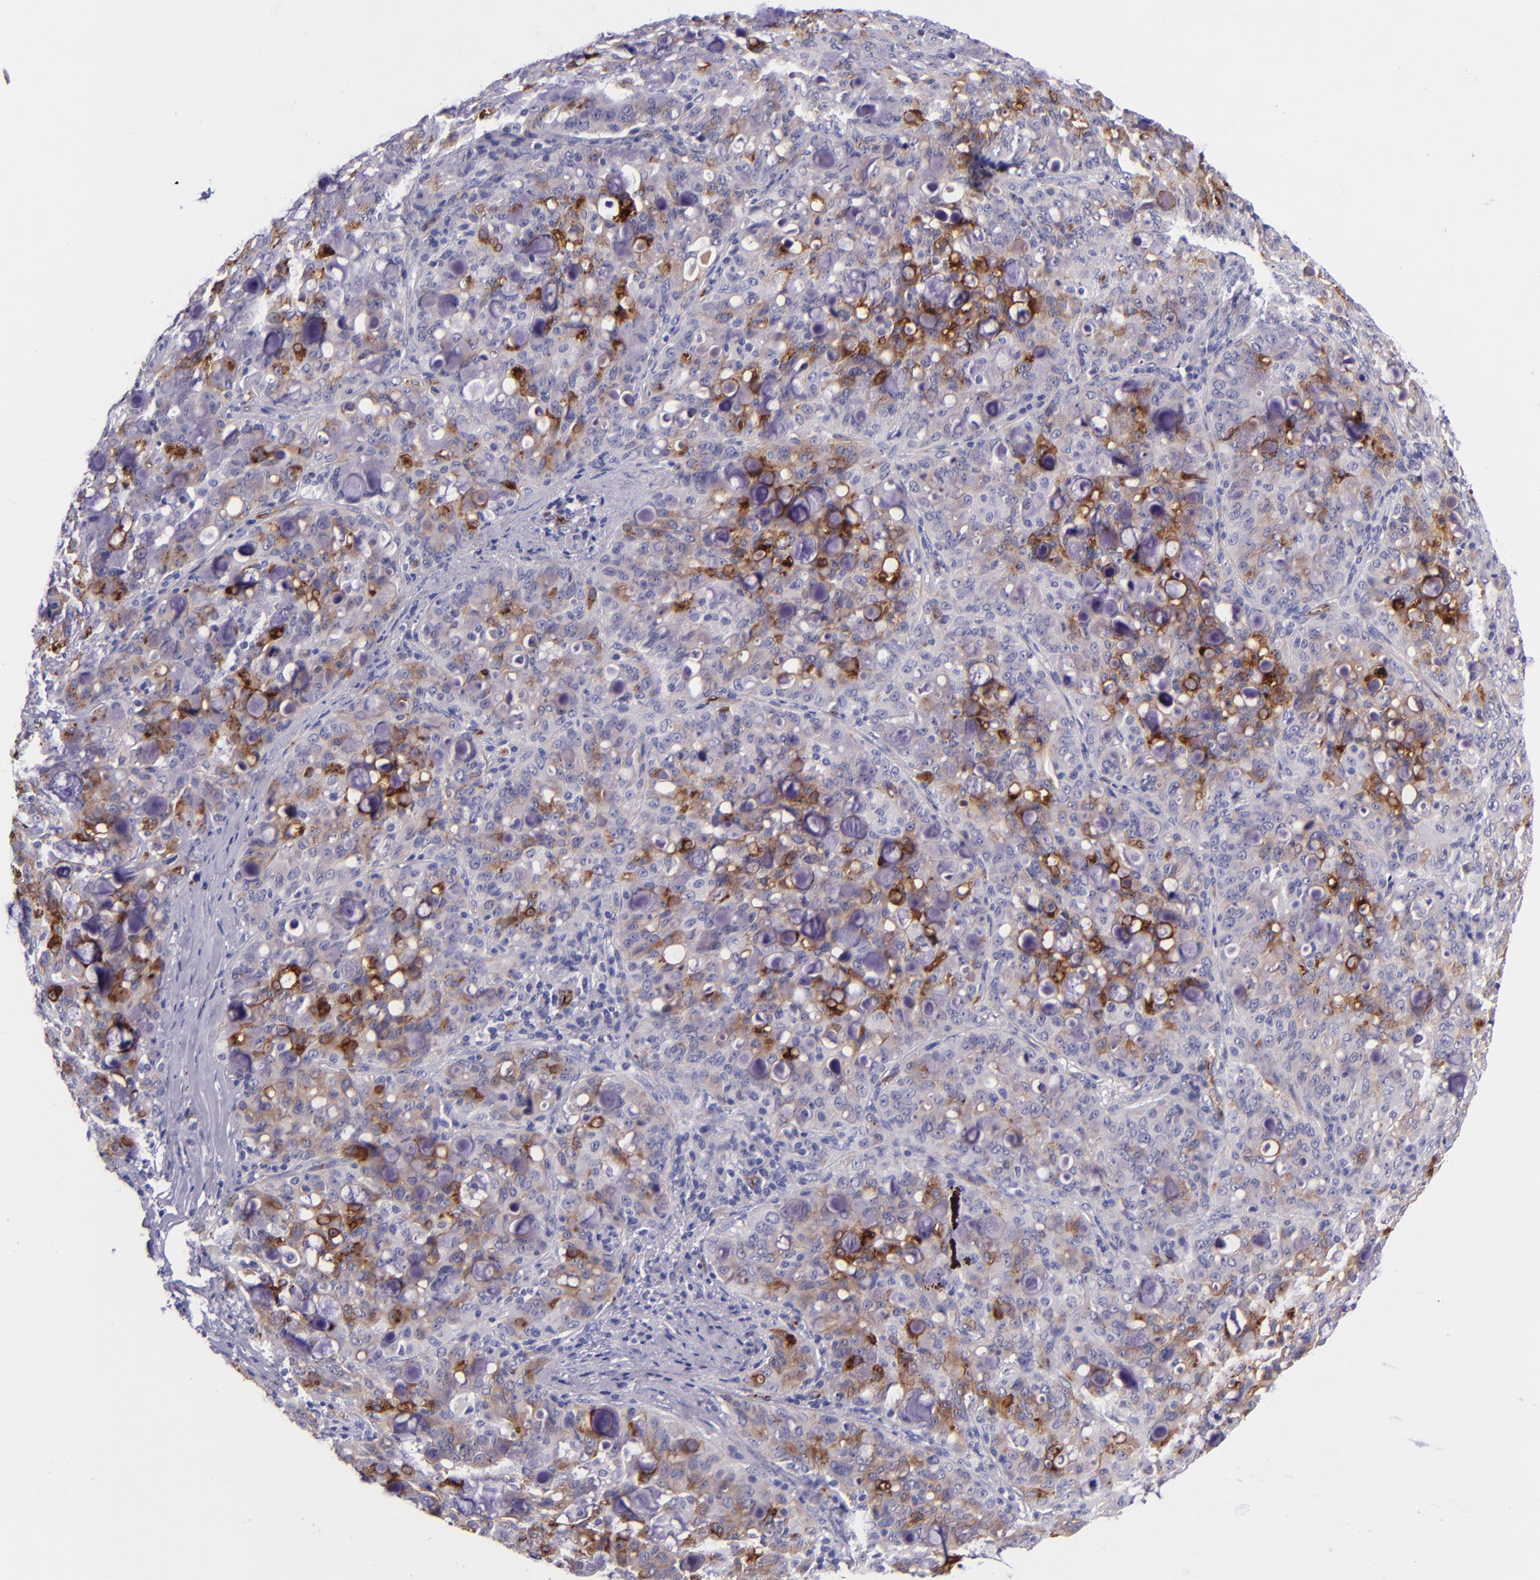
{"staining": {"intensity": "strong", "quantity": "<25%", "location": "cytoplasmic/membranous"}, "tissue": "lung cancer", "cell_type": "Tumor cells", "image_type": "cancer", "snomed": [{"axis": "morphology", "description": "Adenocarcinoma, NOS"}, {"axis": "topography", "description": "Lung"}], "caption": "A brown stain highlights strong cytoplasmic/membranous positivity of a protein in lung cancer tumor cells.", "gene": "NOS3", "patient": {"sex": "female", "age": 44}}